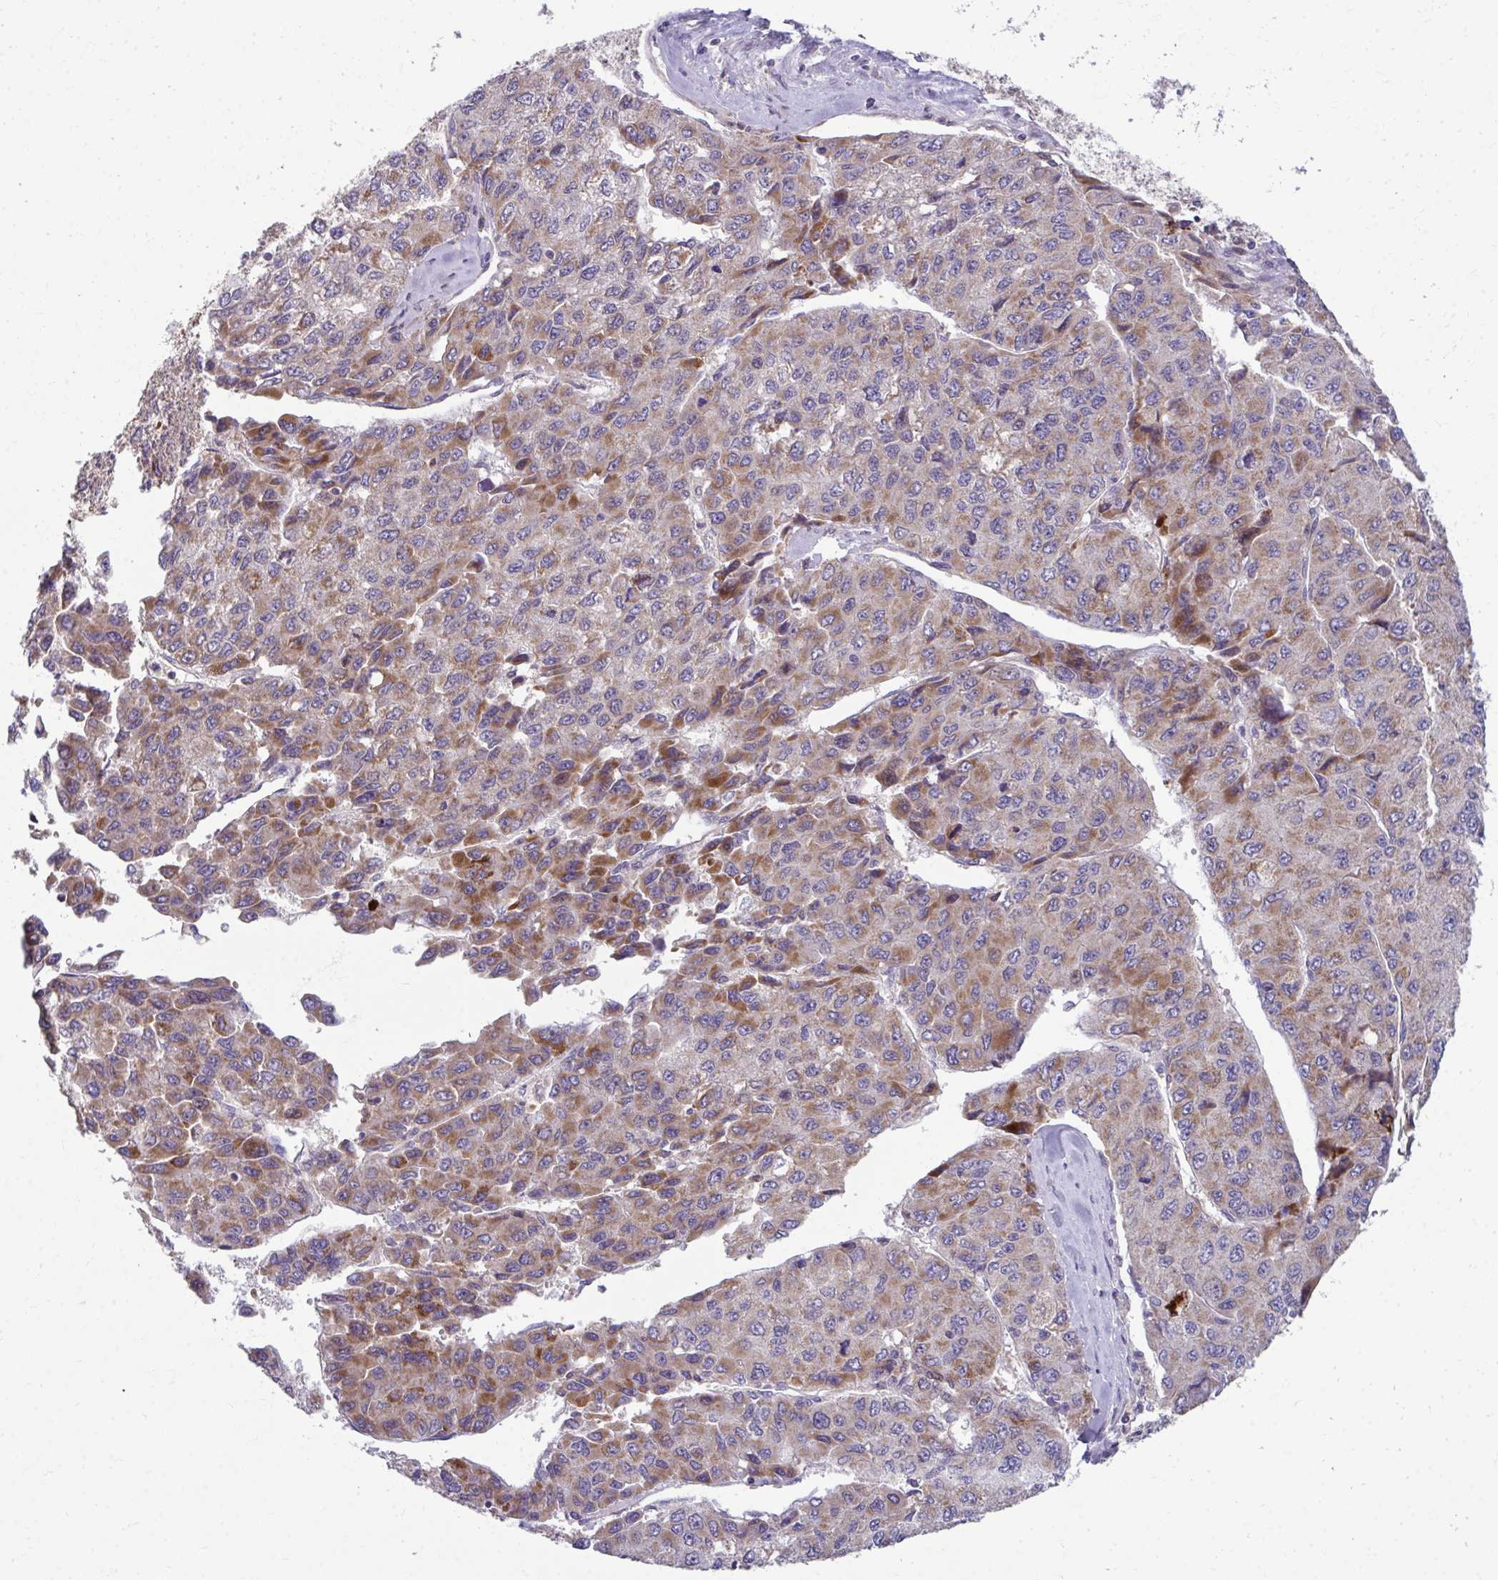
{"staining": {"intensity": "moderate", "quantity": ">75%", "location": "cytoplasmic/membranous"}, "tissue": "liver cancer", "cell_type": "Tumor cells", "image_type": "cancer", "snomed": [{"axis": "morphology", "description": "Carcinoma, Hepatocellular, NOS"}, {"axis": "topography", "description": "Liver"}], "caption": "The micrograph exhibits staining of hepatocellular carcinoma (liver), revealing moderate cytoplasmic/membranous protein expression (brown color) within tumor cells.", "gene": "C16orf54", "patient": {"sex": "female", "age": 66}}